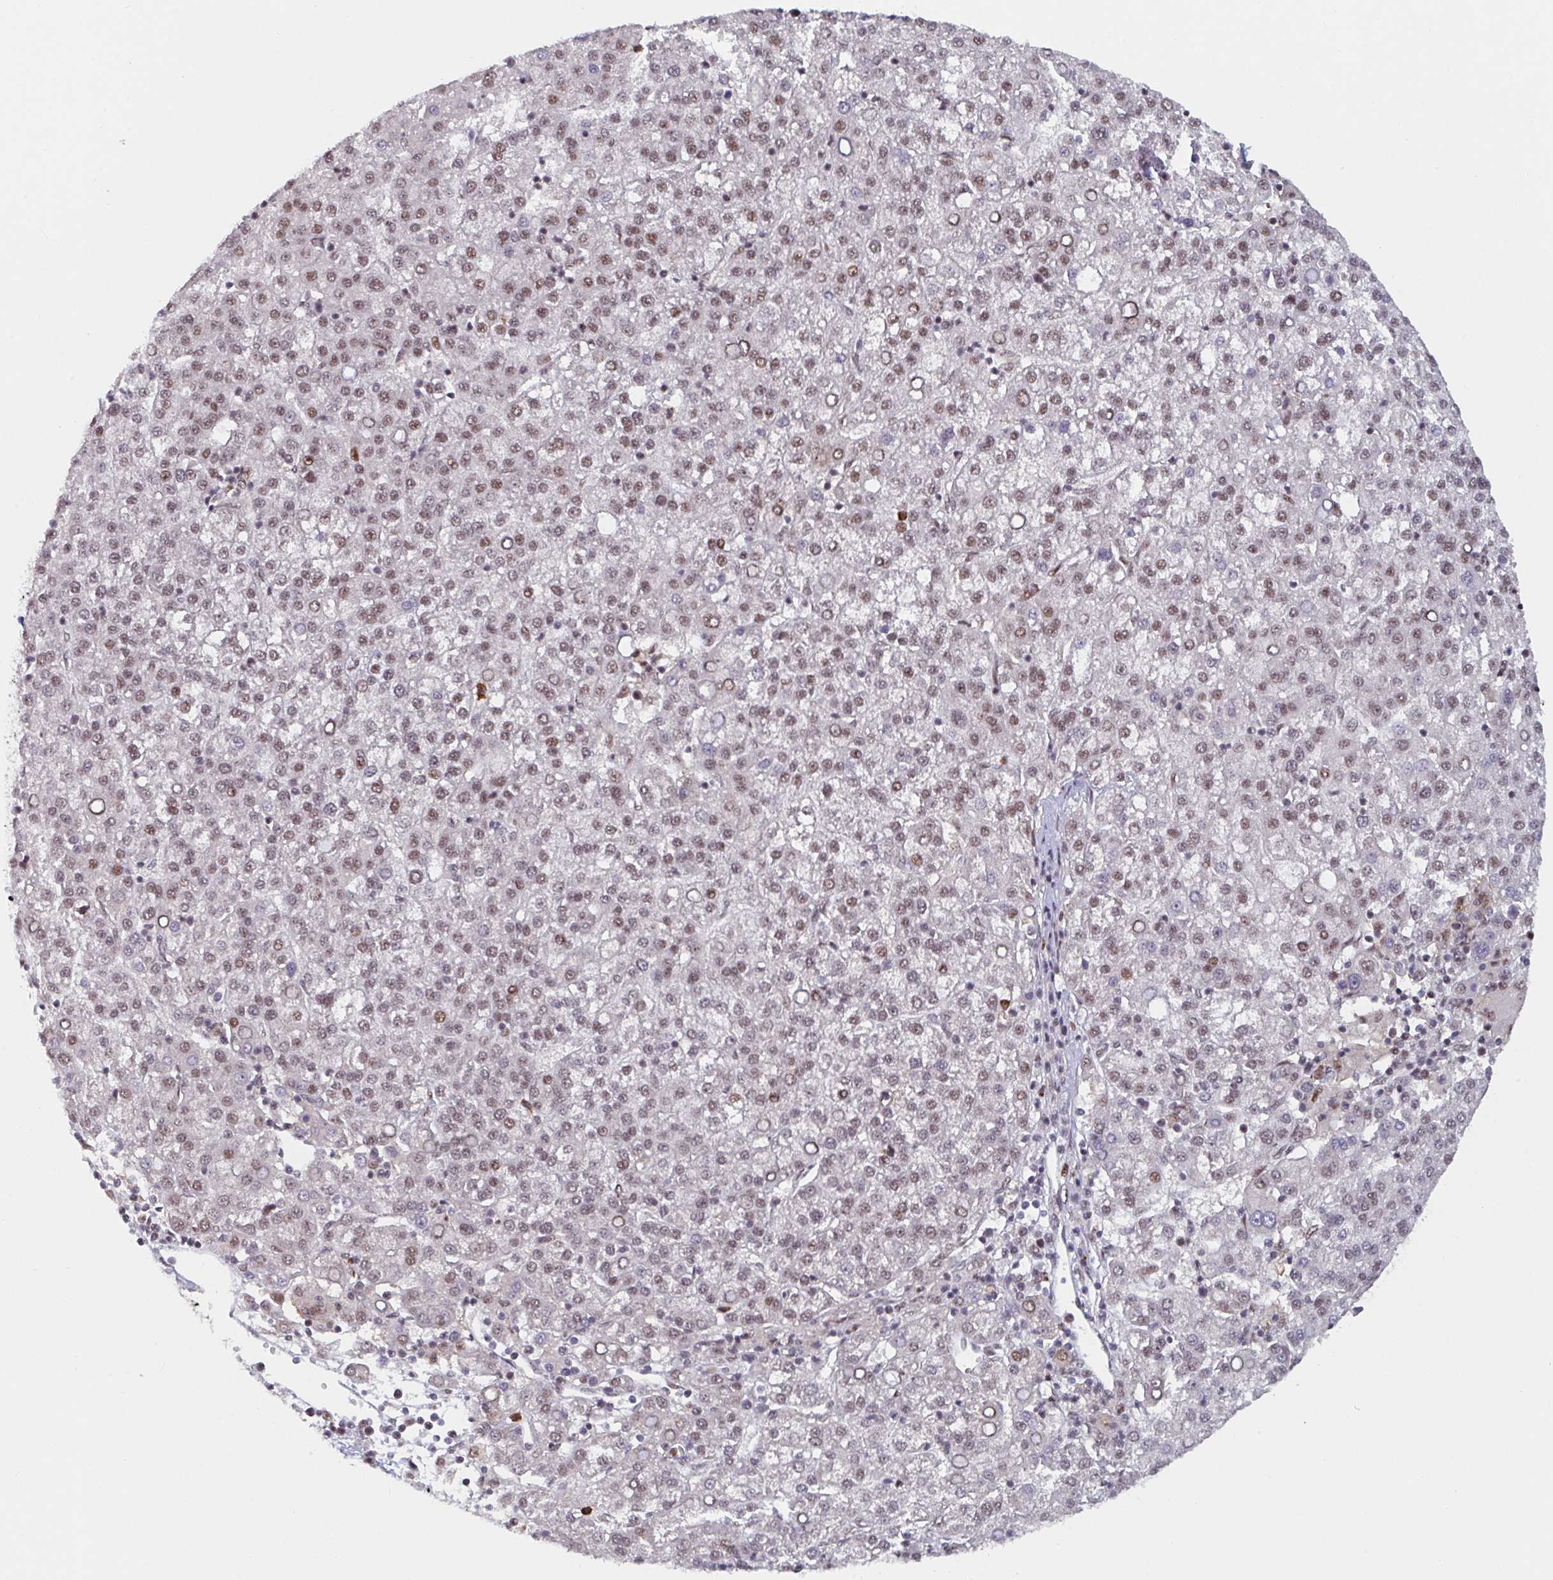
{"staining": {"intensity": "moderate", "quantity": ">75%", "location": "nuclear"}, "tissue": "liver cancer", "cell_type": "Tumor cells", "image_type": "cancer", "snomed": [{"axis": "morphology", "description": "Carcinoma, Hepatocellular, NOS"}, {"axis": "topography", "description": "Liver"}], "caption": "Protein analysis of liver cancer tissue reveals moderate nuclear expression in about >75% of tumor cells. The protein is shown in brown color, while the nuclei are stained blue.", "gene": "RNF212", "patient": {"sex": "female", "age": 58}}